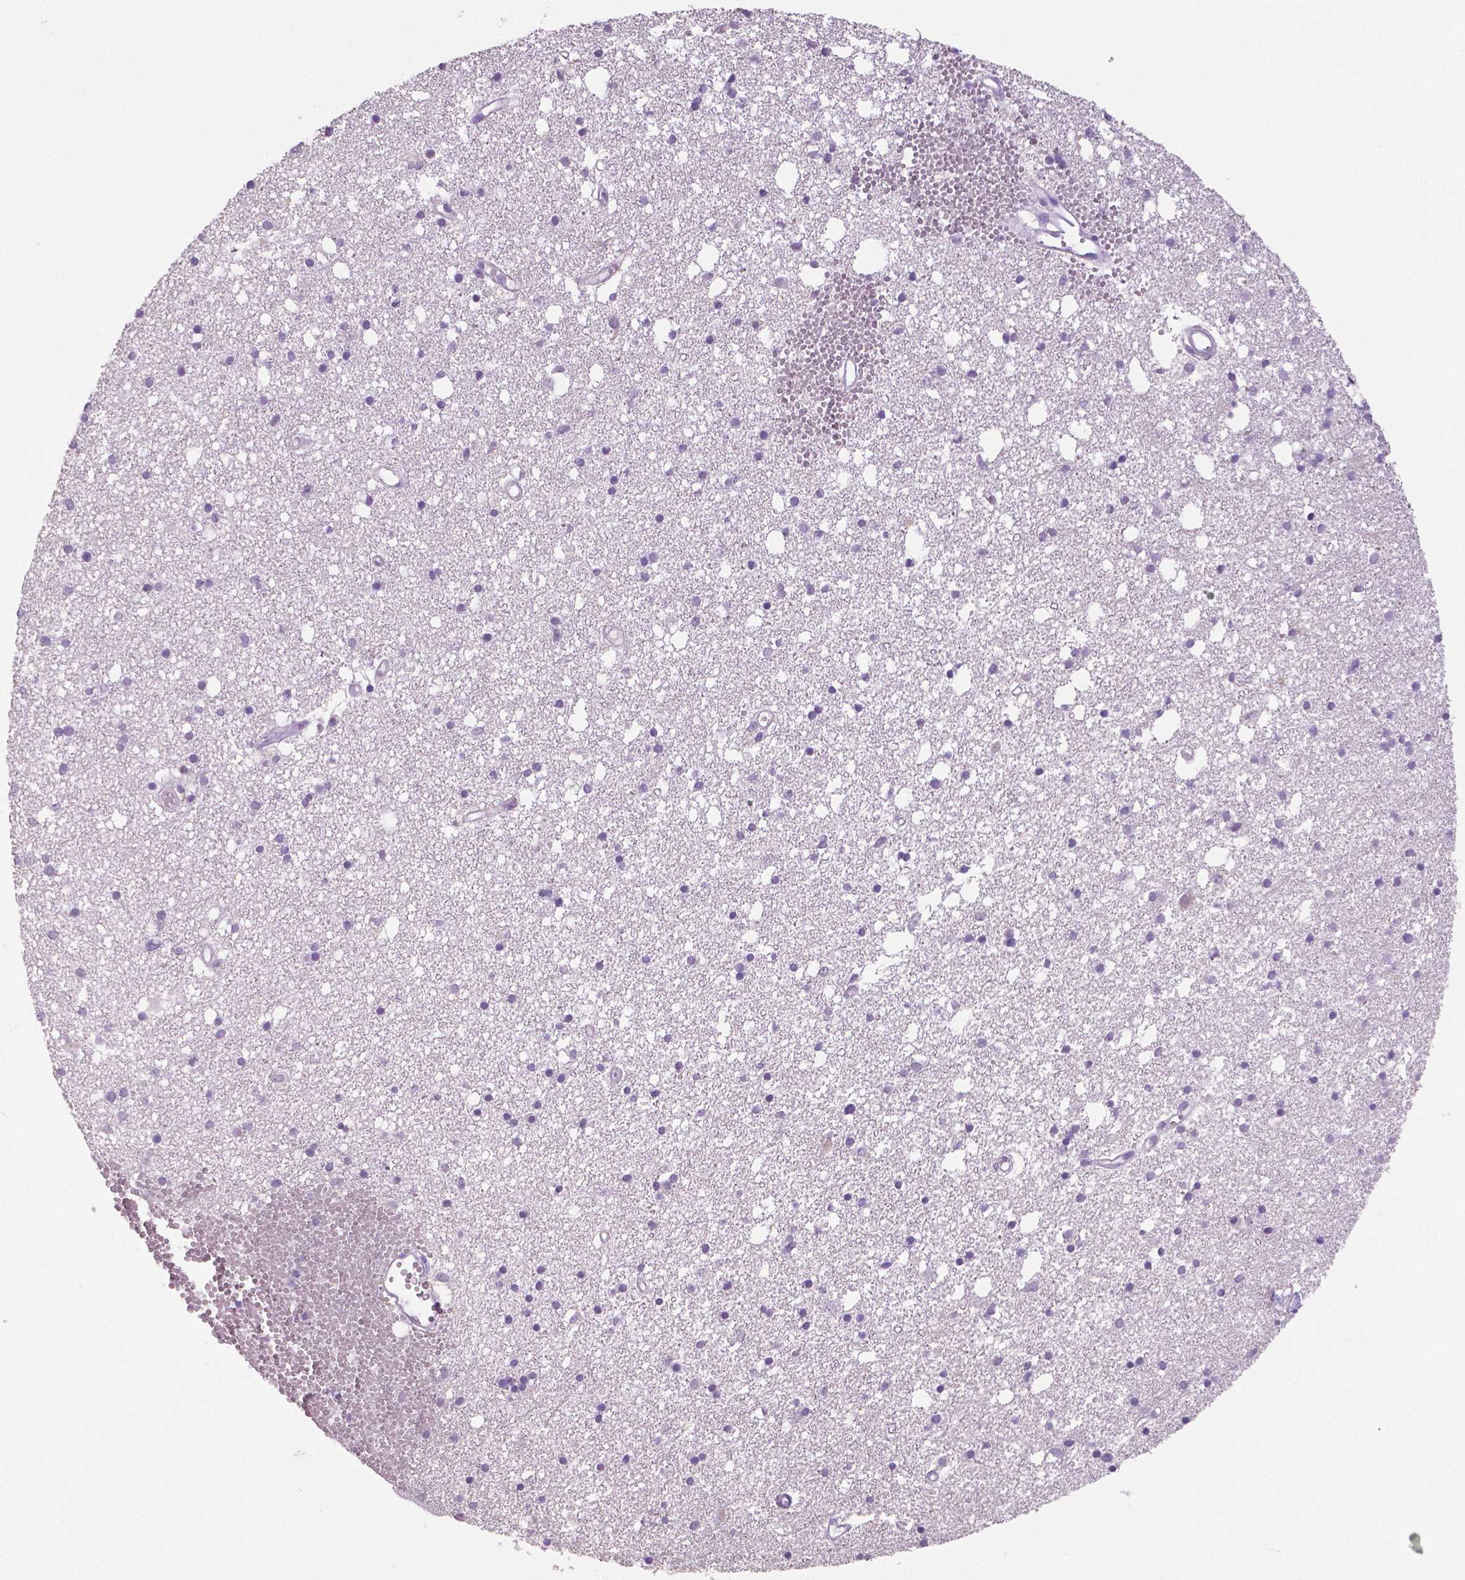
{"staining": {"intensity": "negative", "quantity": "none", "location": "none"}, "tissue": "cerebral cortex", "cell_type": "Endothelial cells", "image_type": "normal", "snomed": [{"axis": "morphology", "description": "Normal tissue, NOS"}, {"axis": "morphology", "description": "Glioma, malignant, High grade"}, {"axis": "topography", "description": "Cerebral cortex"}], "caption": "This is an immunohistochemistry micrograph of normal human cerebral cortex. There is no positivity in endothelial cells.", "gene": "IGF2BP1", "patient": {"sex": "male", "age": 71}}